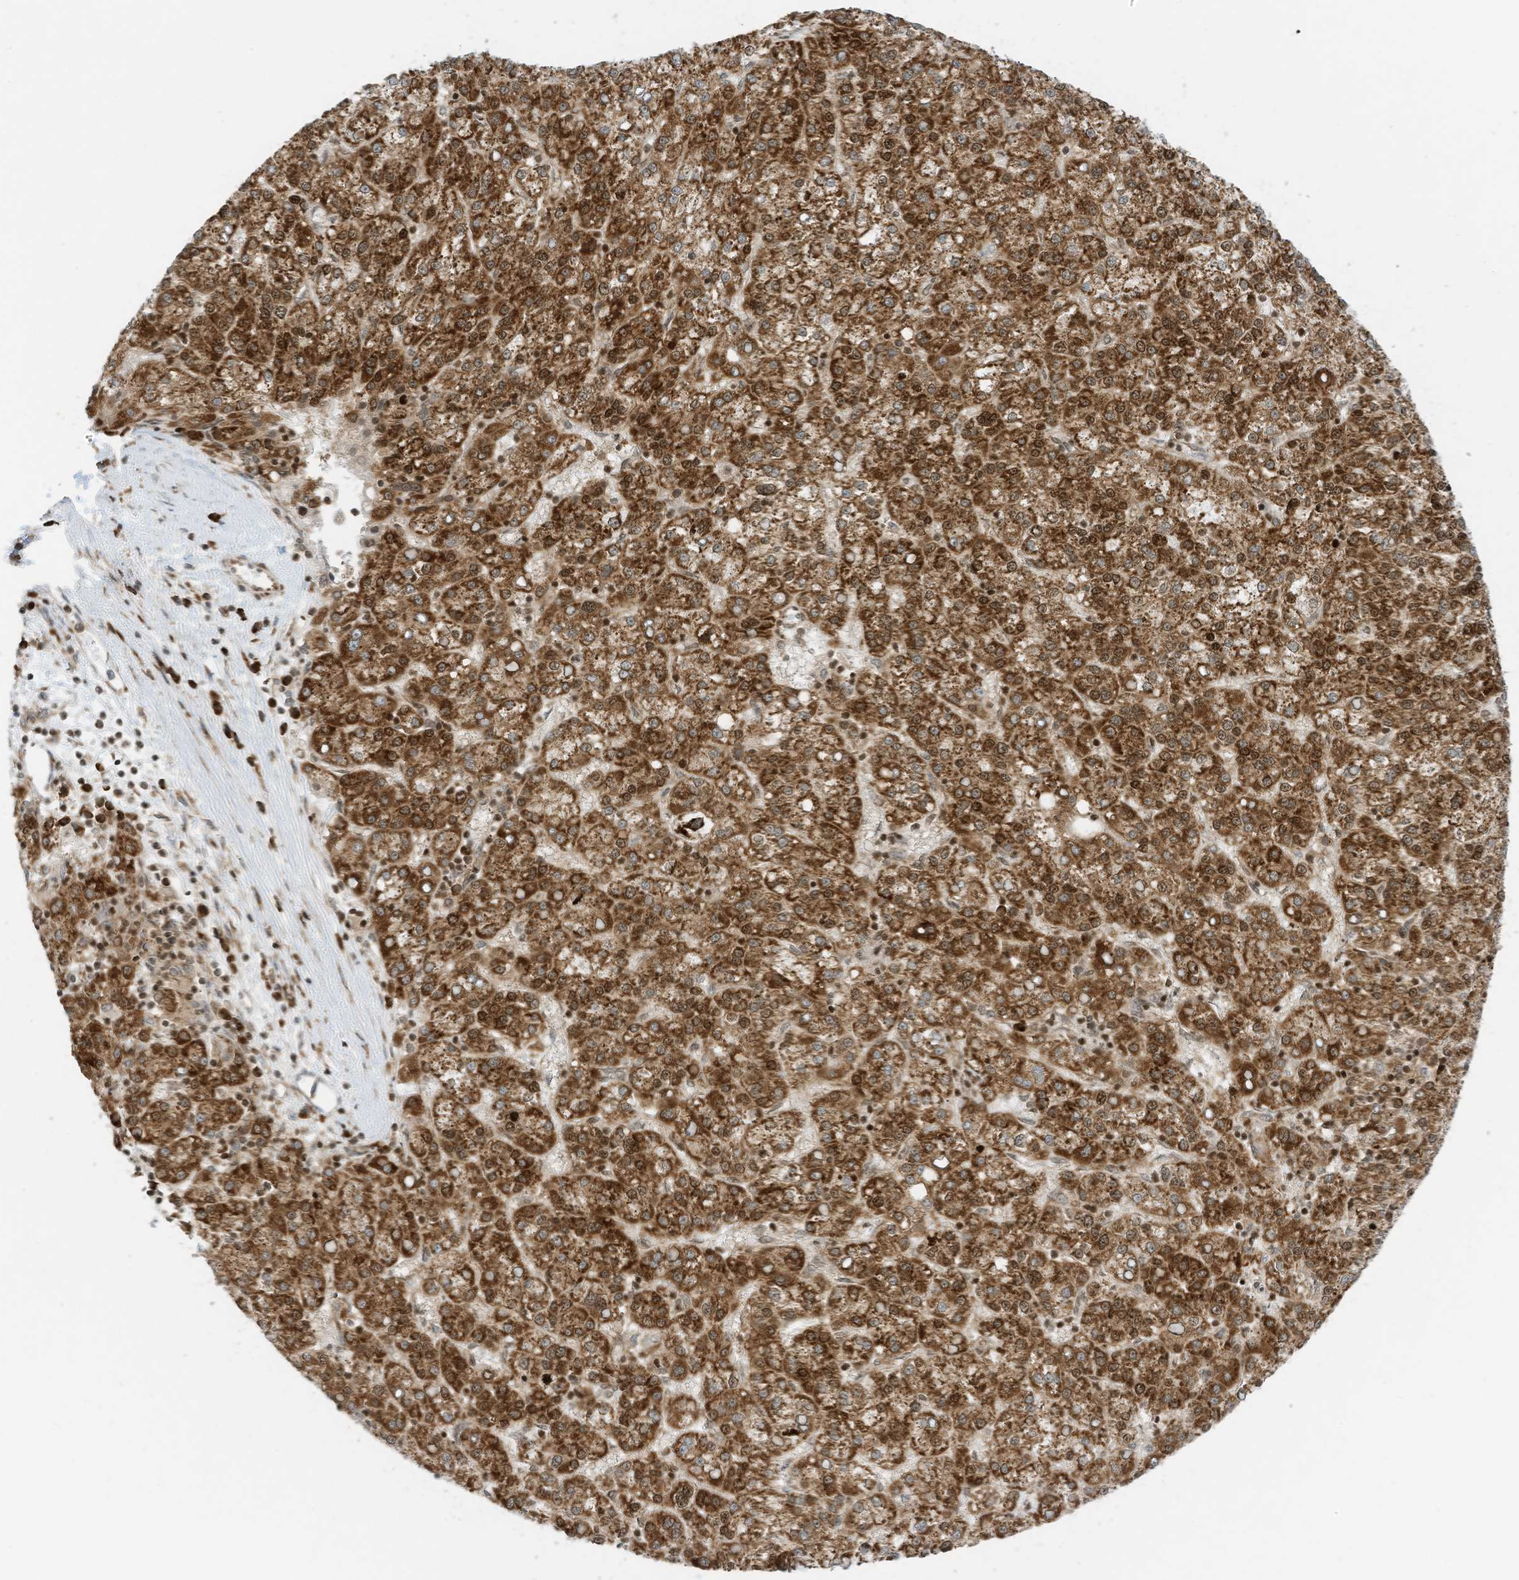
{"staining": {"intensity": "strong", "quantity": ">75%", "location": "cytoplasmic/membranous"}, "tissue": "liver cancer", "cell_type": "Tumor cells", "image_type": "cancer", "snomed": [{"axis": "morphology", "description": "Carcinoma, Hepatocellular, NOS"}, {"axis": "topography", "description": "Liver"}], "caption": "Tumor cells demonstrate high levels of strong cytoplasmic/membranous expression in approximately >75% of cells in liver hepatocellular carcinoma.", "gene": "EDF1", "patient": {"sex": "female", "age": 58}}